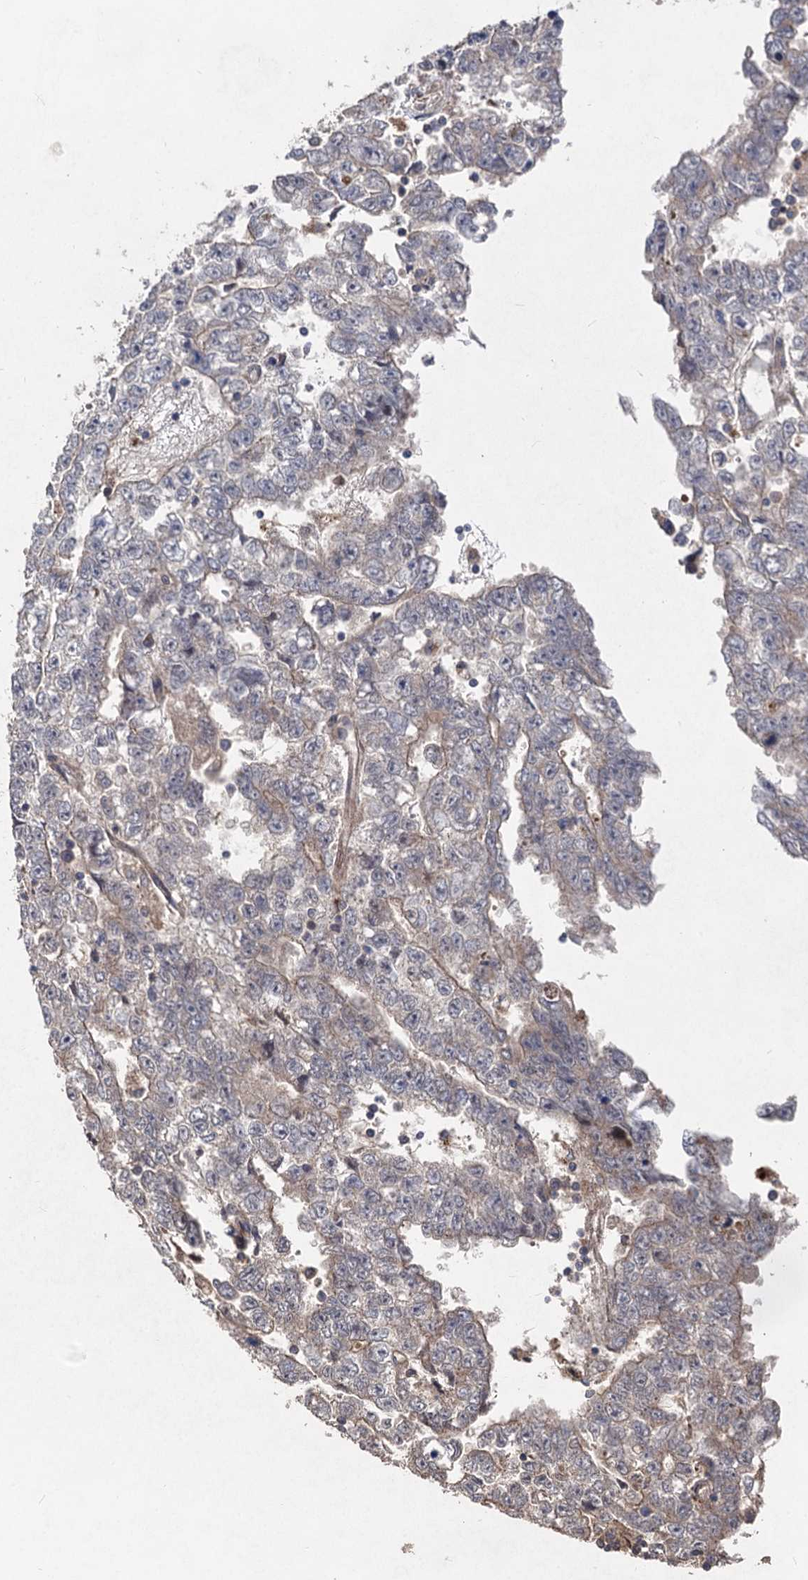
{"staining": {"intensity": "weak", "quantity": "<25%", "location": "cytoplasmic/membranous"}, "tissue": "testis cancer", "cell_type": "Tumor cells", "image_type": "cancer", "snomed": [{"axis": "morphology", "description": "Carcinoma, Embryonal, NOS"}, {"axis": "topography", "description": "Testis"}], "caption": "Testis cancer (embryonal carcinoma) was stained to show a protein in brown. There is no significant positivity in tumor cells.", "gene": "BCL2L2", "patient": {"sex": "male", "age": 25}}